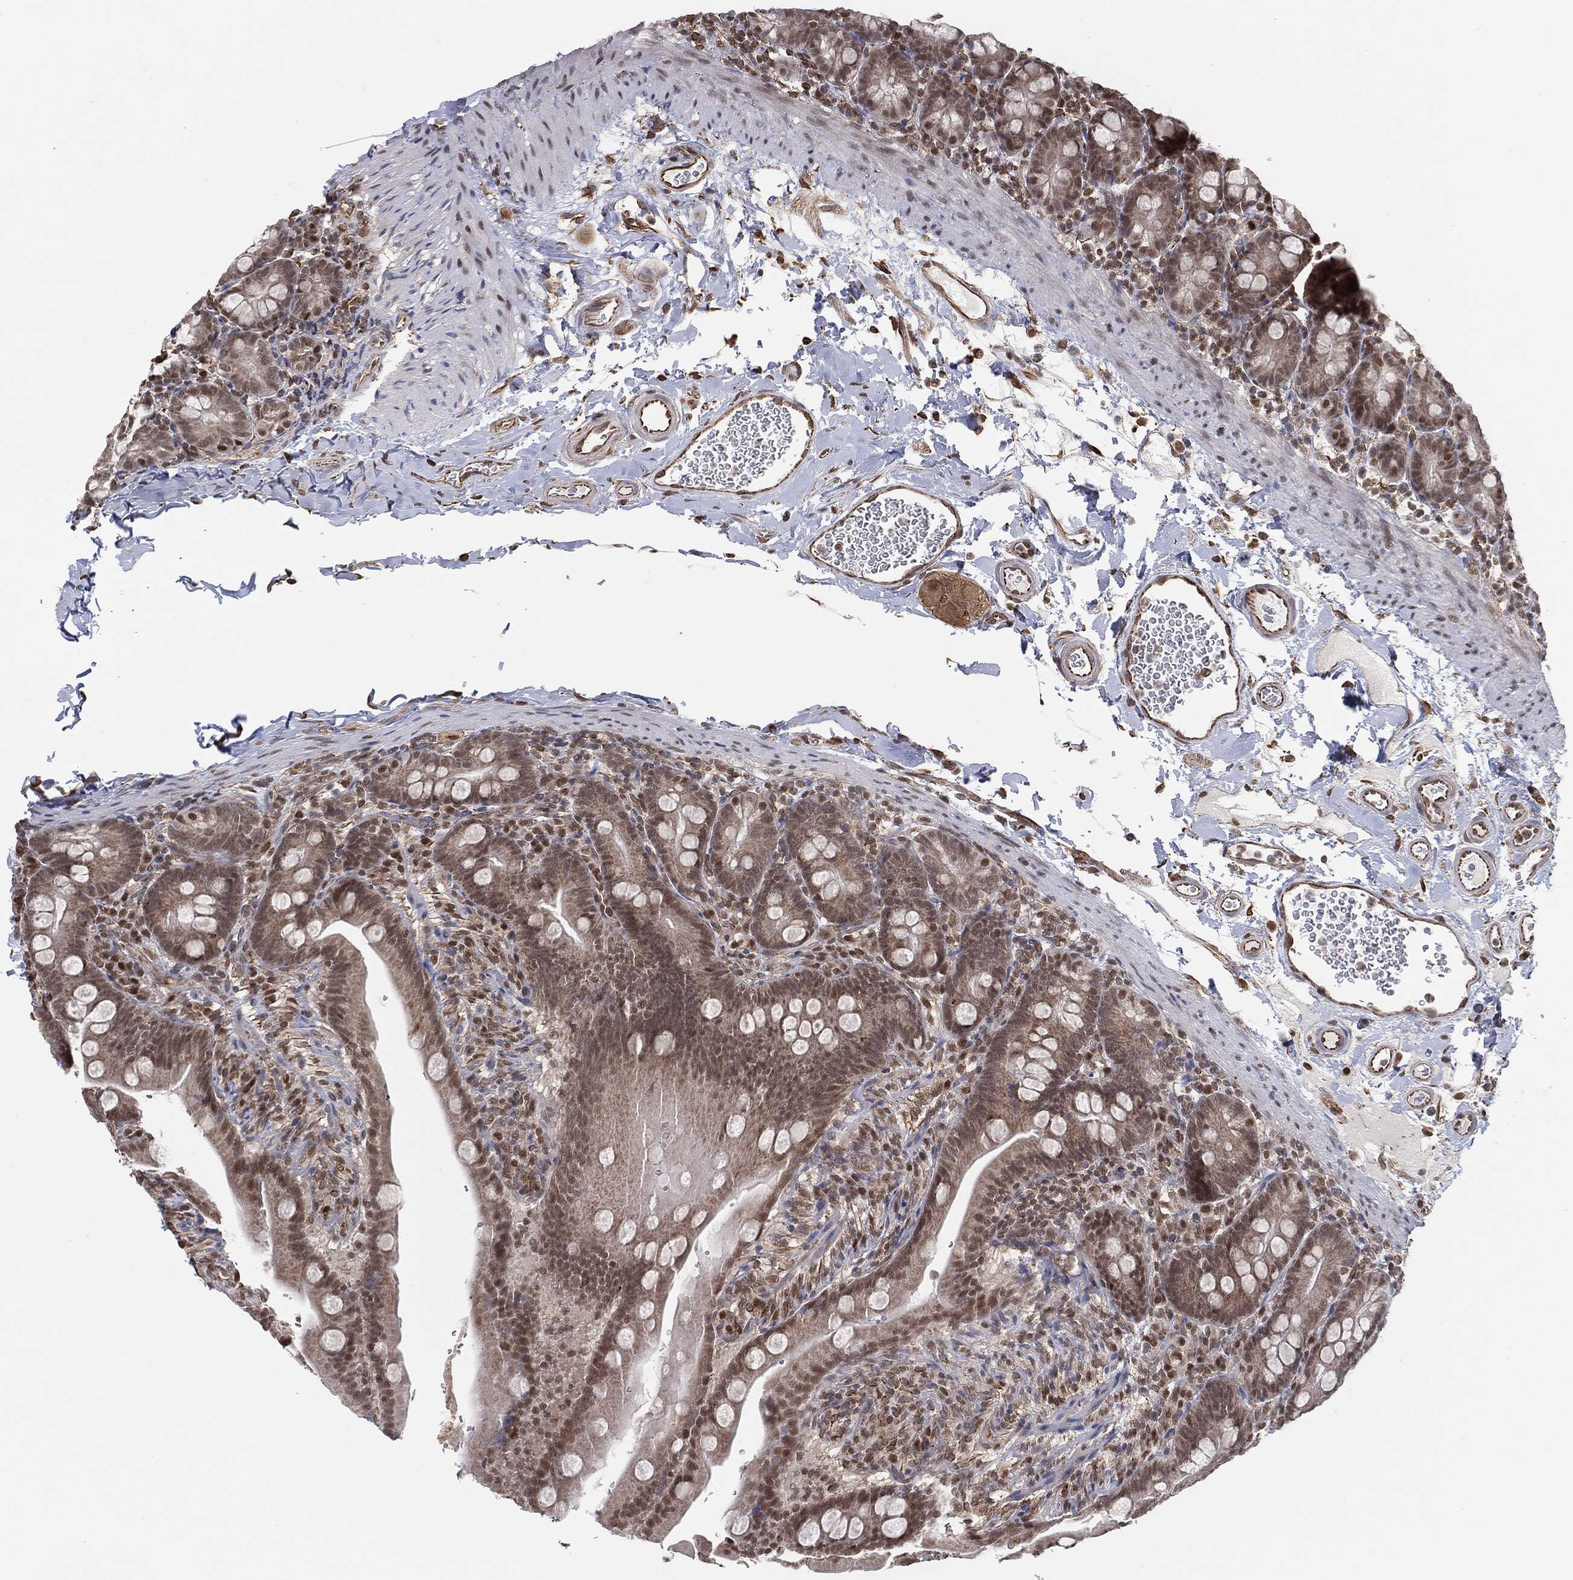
{"staining": {"intensity": "moderate", "quantity": "25%-75%", "location": "nuclear"}, "tissue": "small intestine", "cell_type": "Glandular cells", "image_type": "normal", "snomed": [{"axis": "morphology", "description": "Normal tissue, NOS"}, {"axis": "topography", "description": "Small intestine"}], "caption": "IHC photomicrograph of normal small intestine: small intestine stained using immunohistochemistry (IHC) exhibits medium levels of moderate protein expression localized specifically in the nuclear of glandular cells, appearing as a nuclear brown color.", "gene": "TP53RK", "patient": {"sex": "female", "age": 44}}